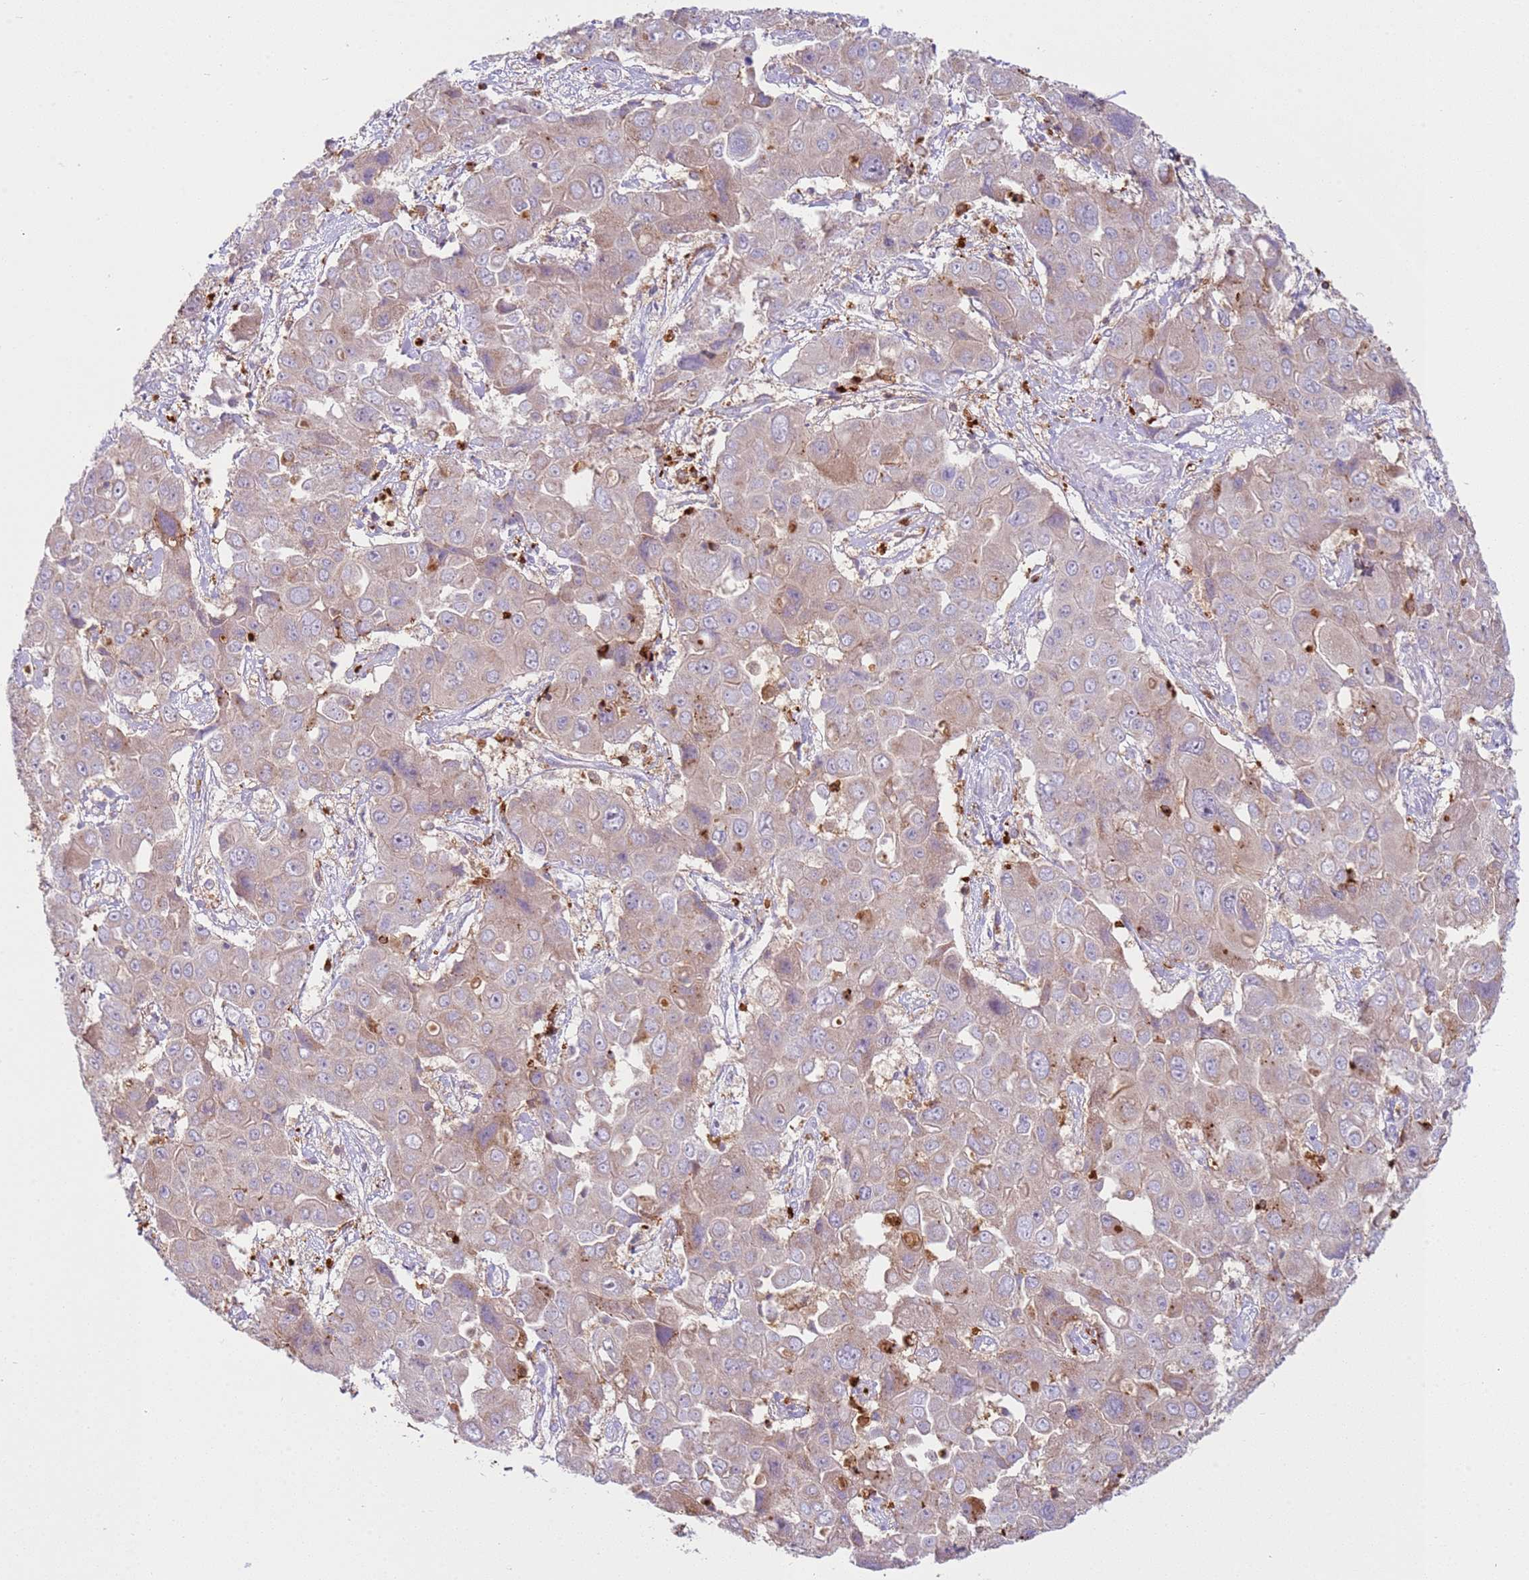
{"staining": {"intensity": "moderate", "quantity": "<25%", "location": "cytoplasmic/membranous"}, "tissue": "liver cancer", "cell_type": "Tumor cells", "image_type": "cancer", "snomed": [{"axis": "morphology", "description": "Cholangiocarcinoma"}, {"axis": "topography", "description": "Liver"}], "caption": "Protein staining of liver cholangiocarcinoma tissue reveals moderate cytoplasmic/membranous expression in about <25% of tumor cells. Nuclei are stained in blue.", "gene": "TTPAL", "patient": {"sex": "male", "age": 67}}